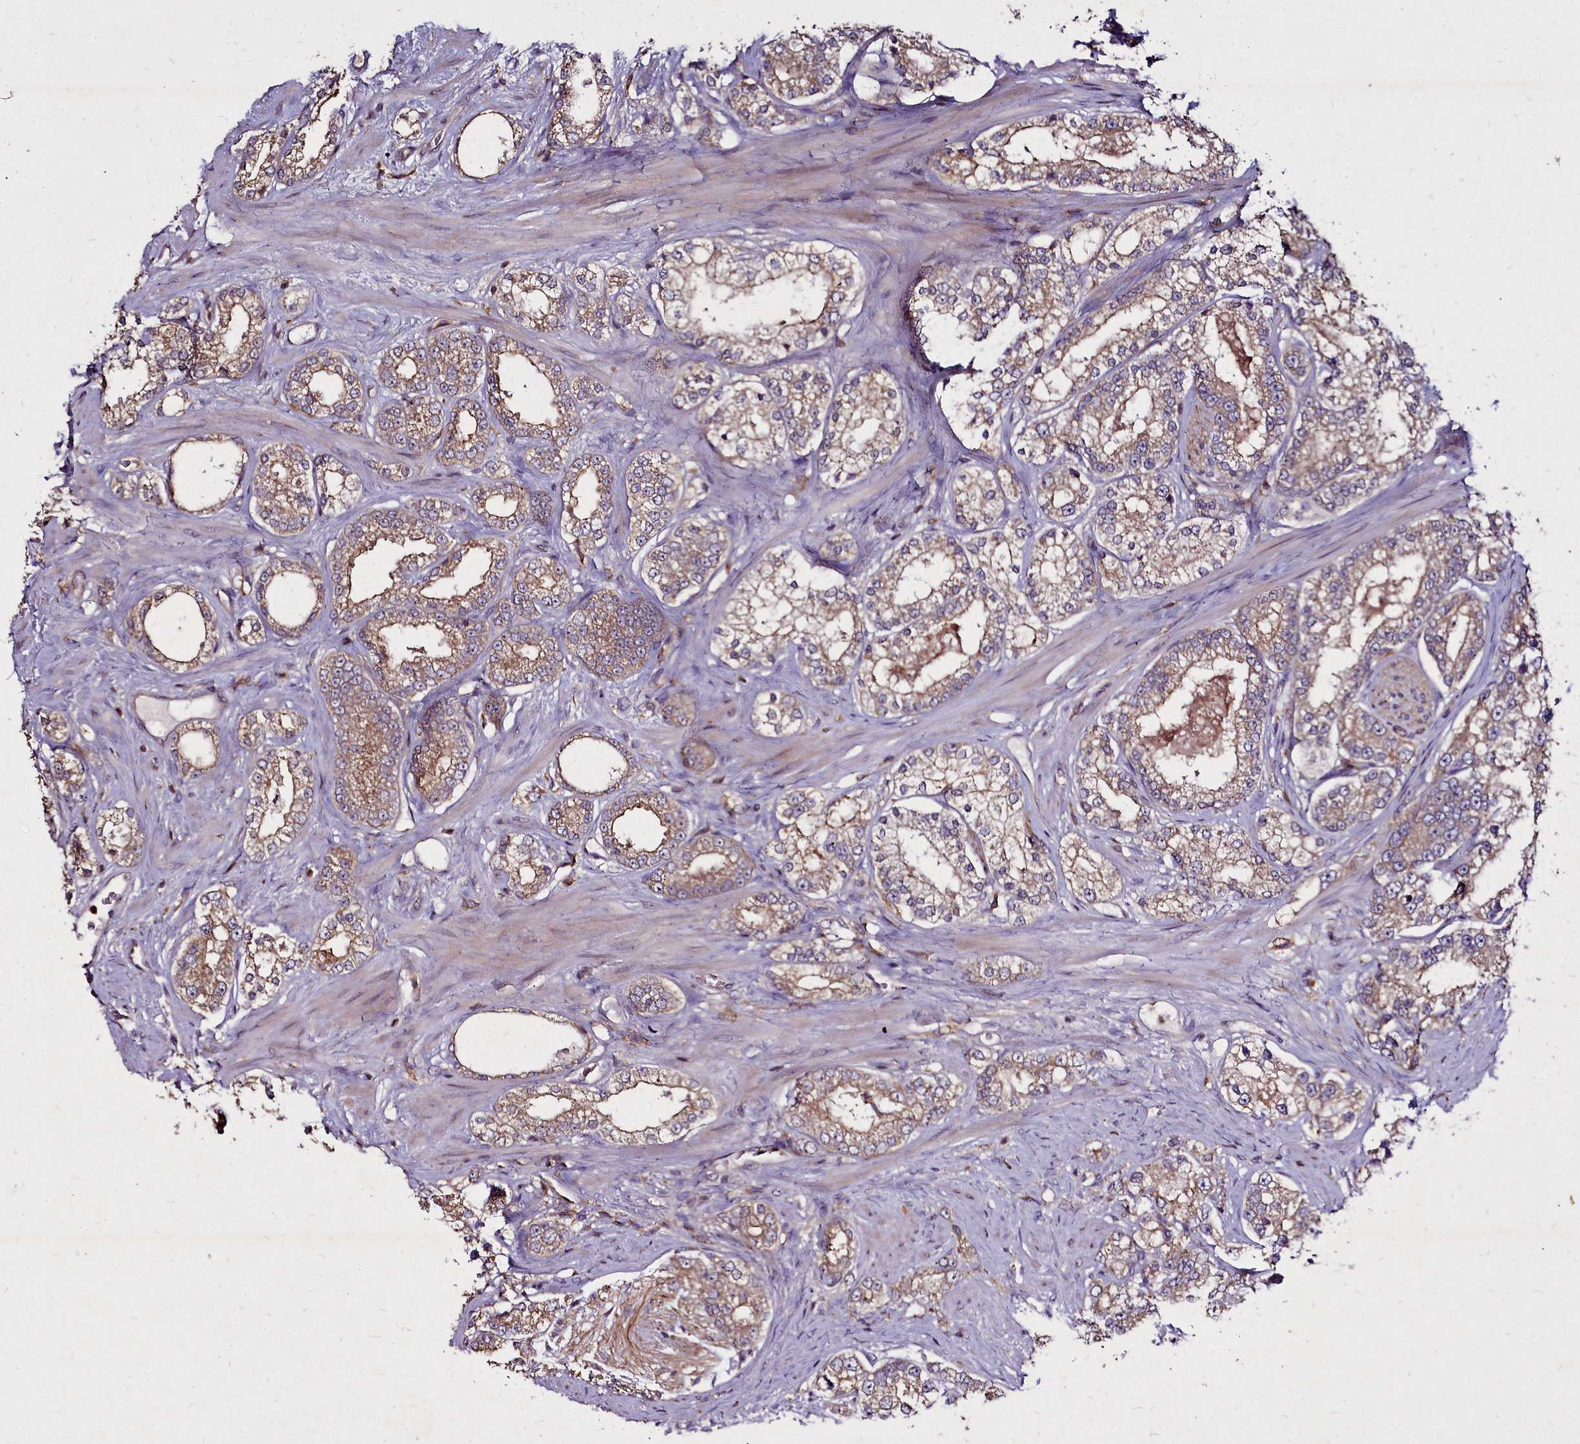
{"staining": {"intensity": "moderate", "quantity": ">75%", "location": "cytoplasmic/membranous"}, "tissue": "prostate cancer", "cell_type": "Tumor cells", "image_type": "cancer", "snomed": [{"axis": "morphology", "description": "Normal tissue, NOS"}, {"axis": "morphology", "description": "Adenocarcinoma, High grade"}, {"axis": "topography", "description": "Prostate"}], "caption": "Protein expression analysis of human prostate high-grade adenocarcinoma reveals moderate cytoplasmic/membranous expression in about >75% of tumor cells. Immunohistochemistry stains the protein of interest in brown and the nuclei are stained blue.", "gene": "NCKAP1L", "patient": {"sex": "male", "age": 83}}